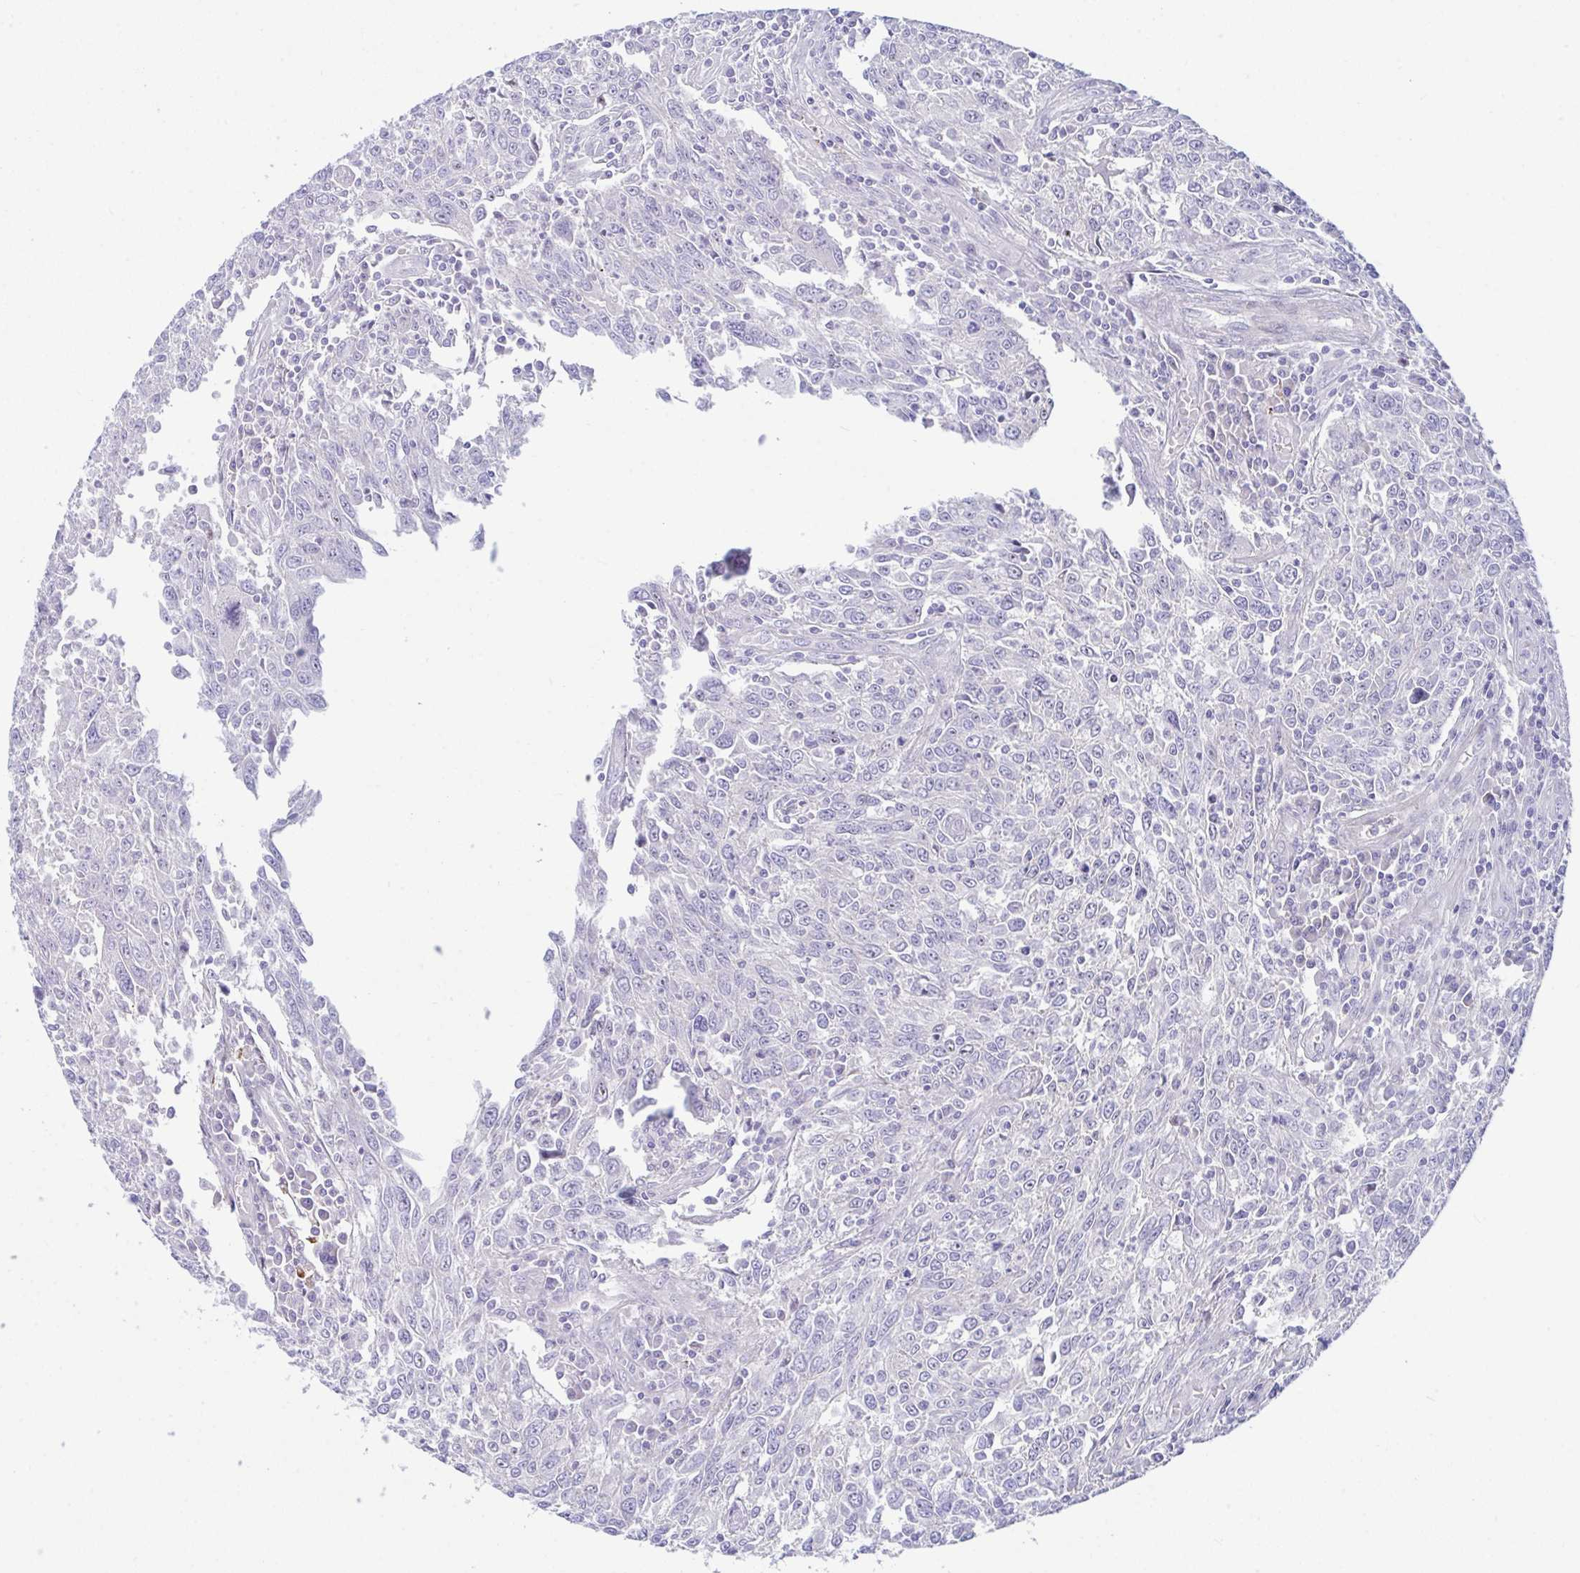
{"staining": {"intensity": "negative", "quantity": "none", "location": "none"}, "tissue": "breast cancer", "cell_type": "Tumor cells", "image_type": "cancer", "snomed": [{"axis": "morphology", "description": "Duct carcinoma"}, {"axis": "topography", "description": "Breast"}], "caption": "Infiltrating ductal carcinoma (breast) stained for a protein using immunohistochemistry exhibits no positivity tumor cells.", "gene": "DTX3", "patient": {"sex": "female", "age": 50}}